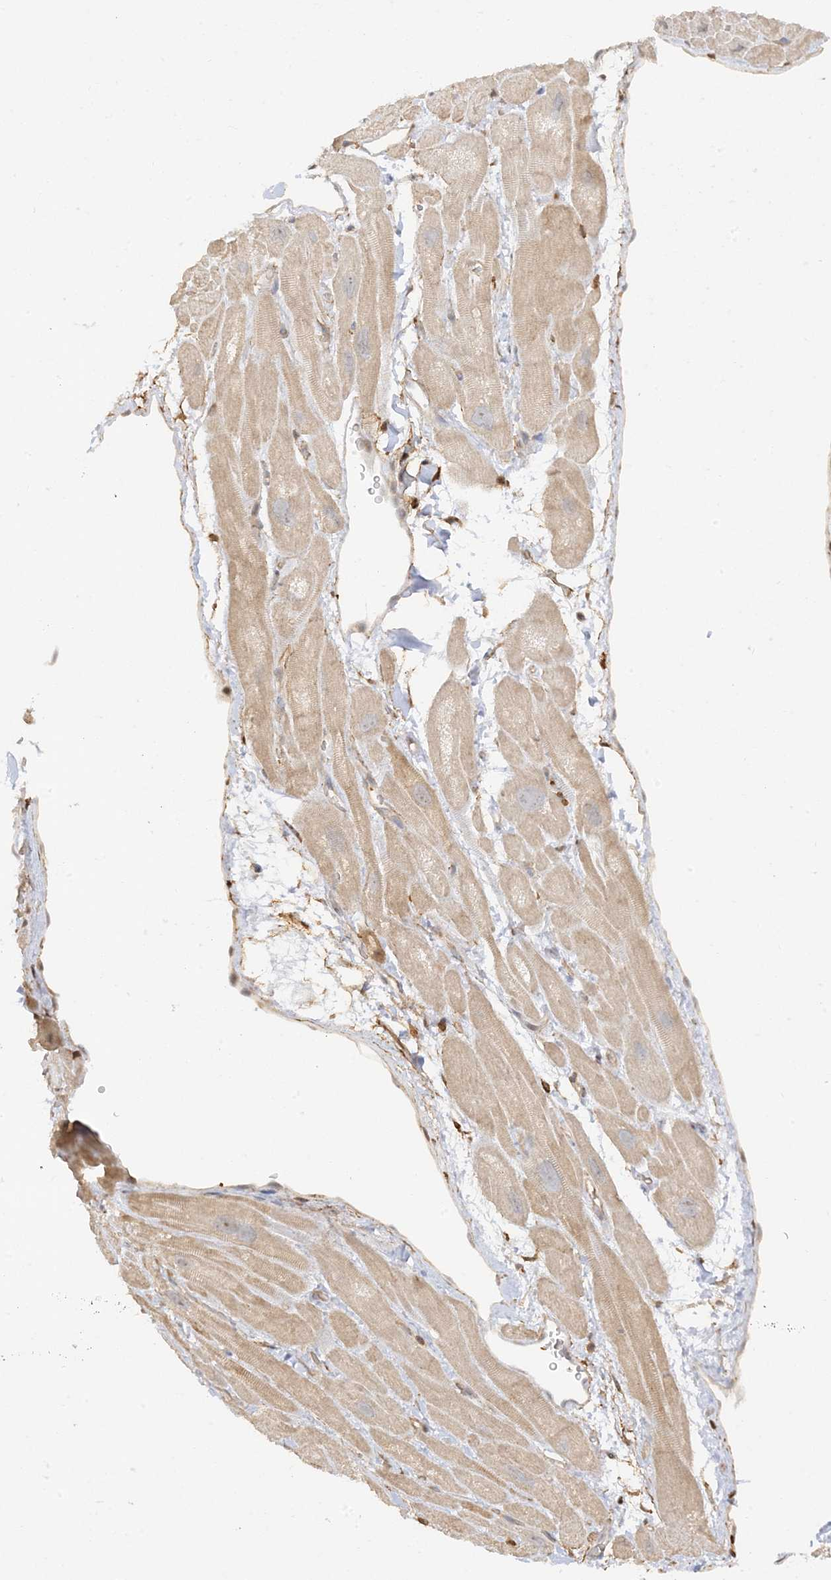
{"staining": {"intensity": "weak", "quantity": "25%-75%", "location": "cytoplasmic/membranous"}, "tissue": "heart muscle", "cell_type": "Cardiomyocytes", "image_type": "normal", "snomed": [{"axis": "morphology", "description": "Normal tissue, NOS"}, {"axis": "topography", "description": "Heart"}], "caption": "Immunohistochemical staining of unremarkable human heart muscle displays low levels of weak cytoplasmic/membranous expression in about 25%-75% of cardiomyocytes. (IHC, brightfield microscopy, high magnification).", "gene": "PHACTR2", "patient": {"sex": "male", "age": 49}}